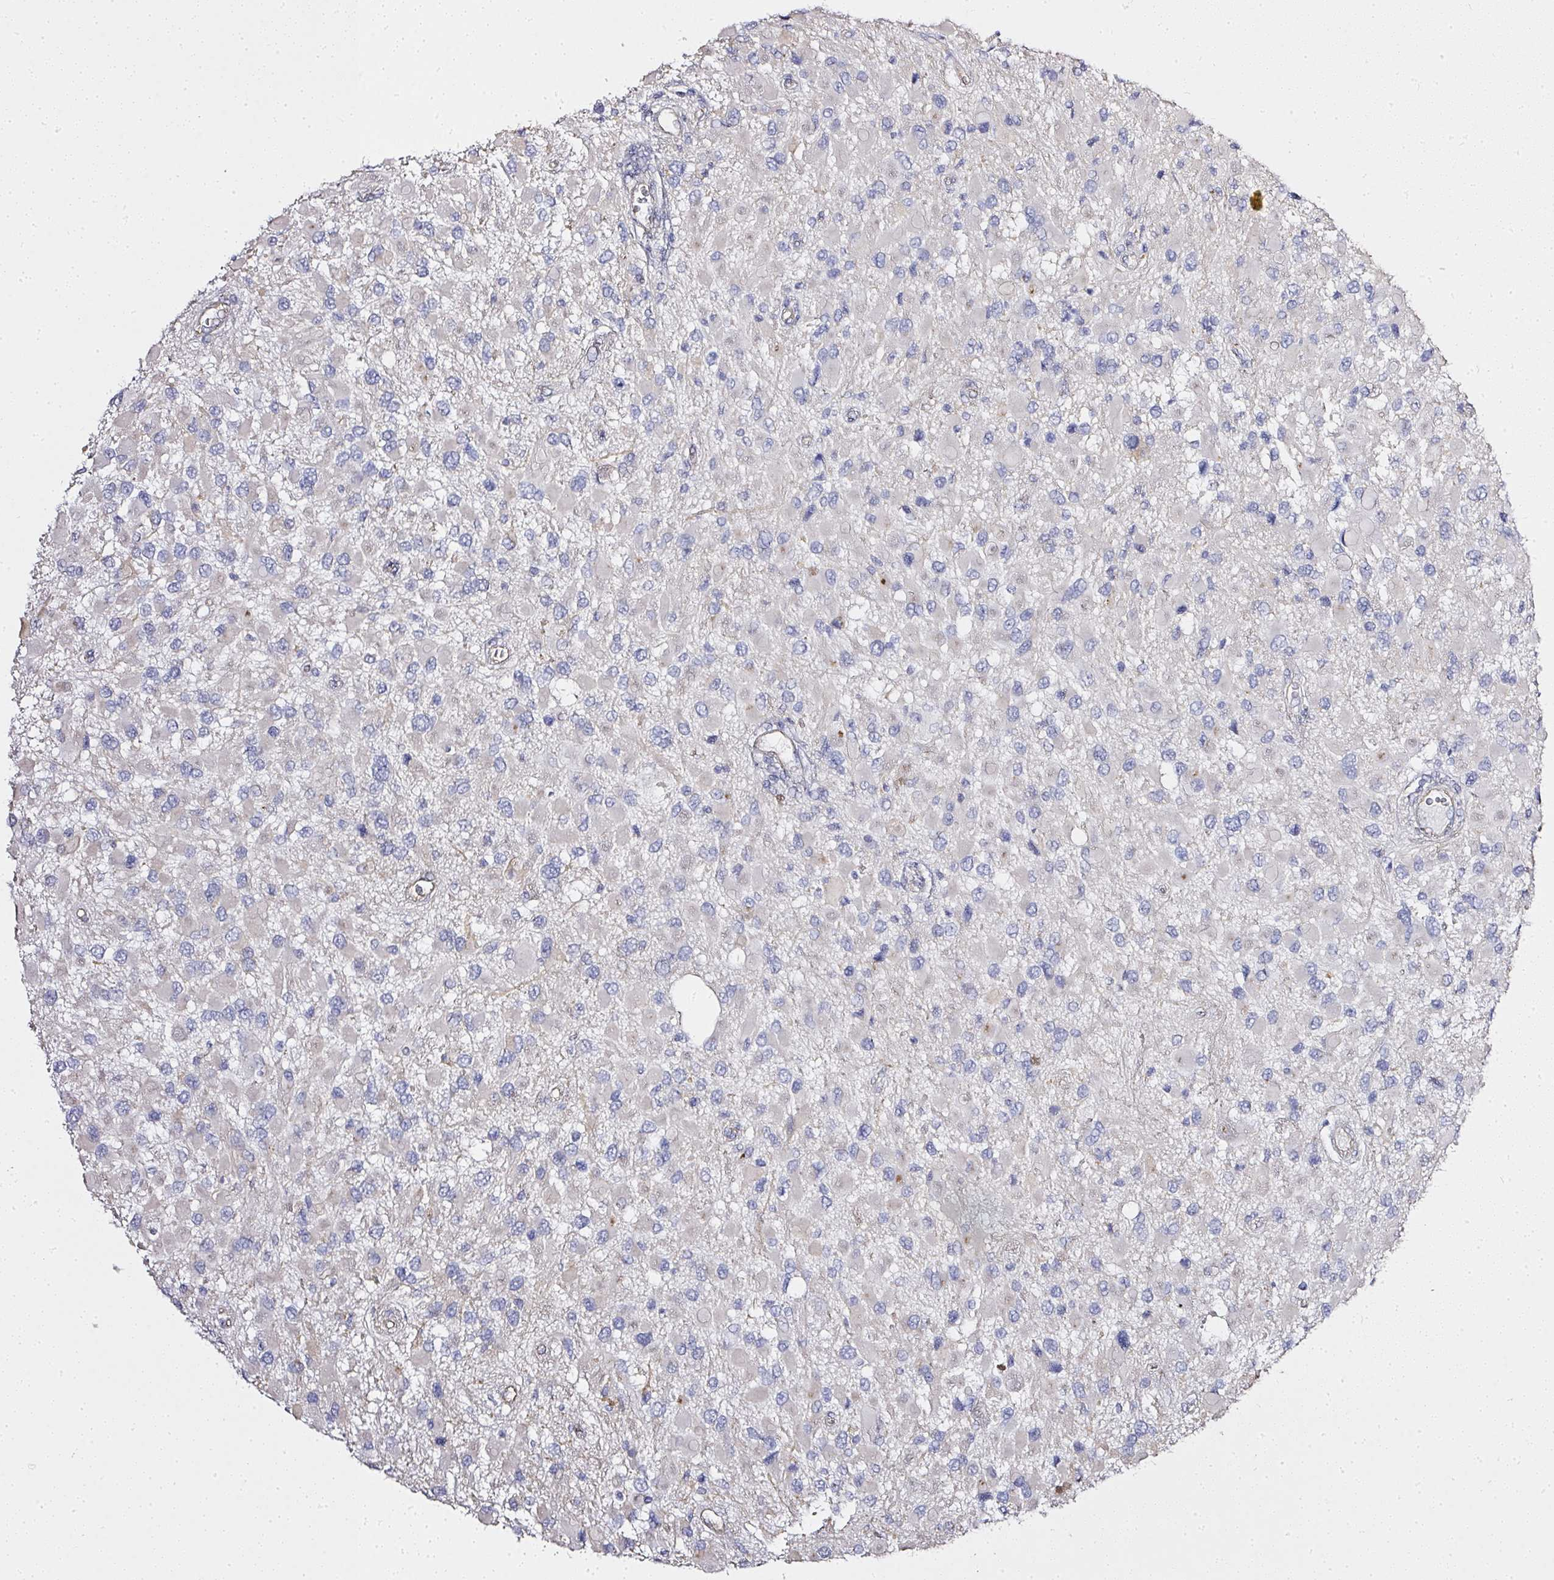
{"staining": {"intensity": "negative", "quantity": "none", "location": "none"}, "tissue": "glioma", "cell_type": "Tumor cells", "image_type": "cancer", "snomed": [{"axis": "morphology", "description": "Glioma, malignant, High grade"}, {"axis": "topography", "description": "Brain"}], "caption": "Malignant glioma (high-grade) stained for a protein using immunohistochemistry (IHC) displays no positivity tumor cells.", "gene": "ATP8B2", "patient": {"sex": "male", "age": 53}}